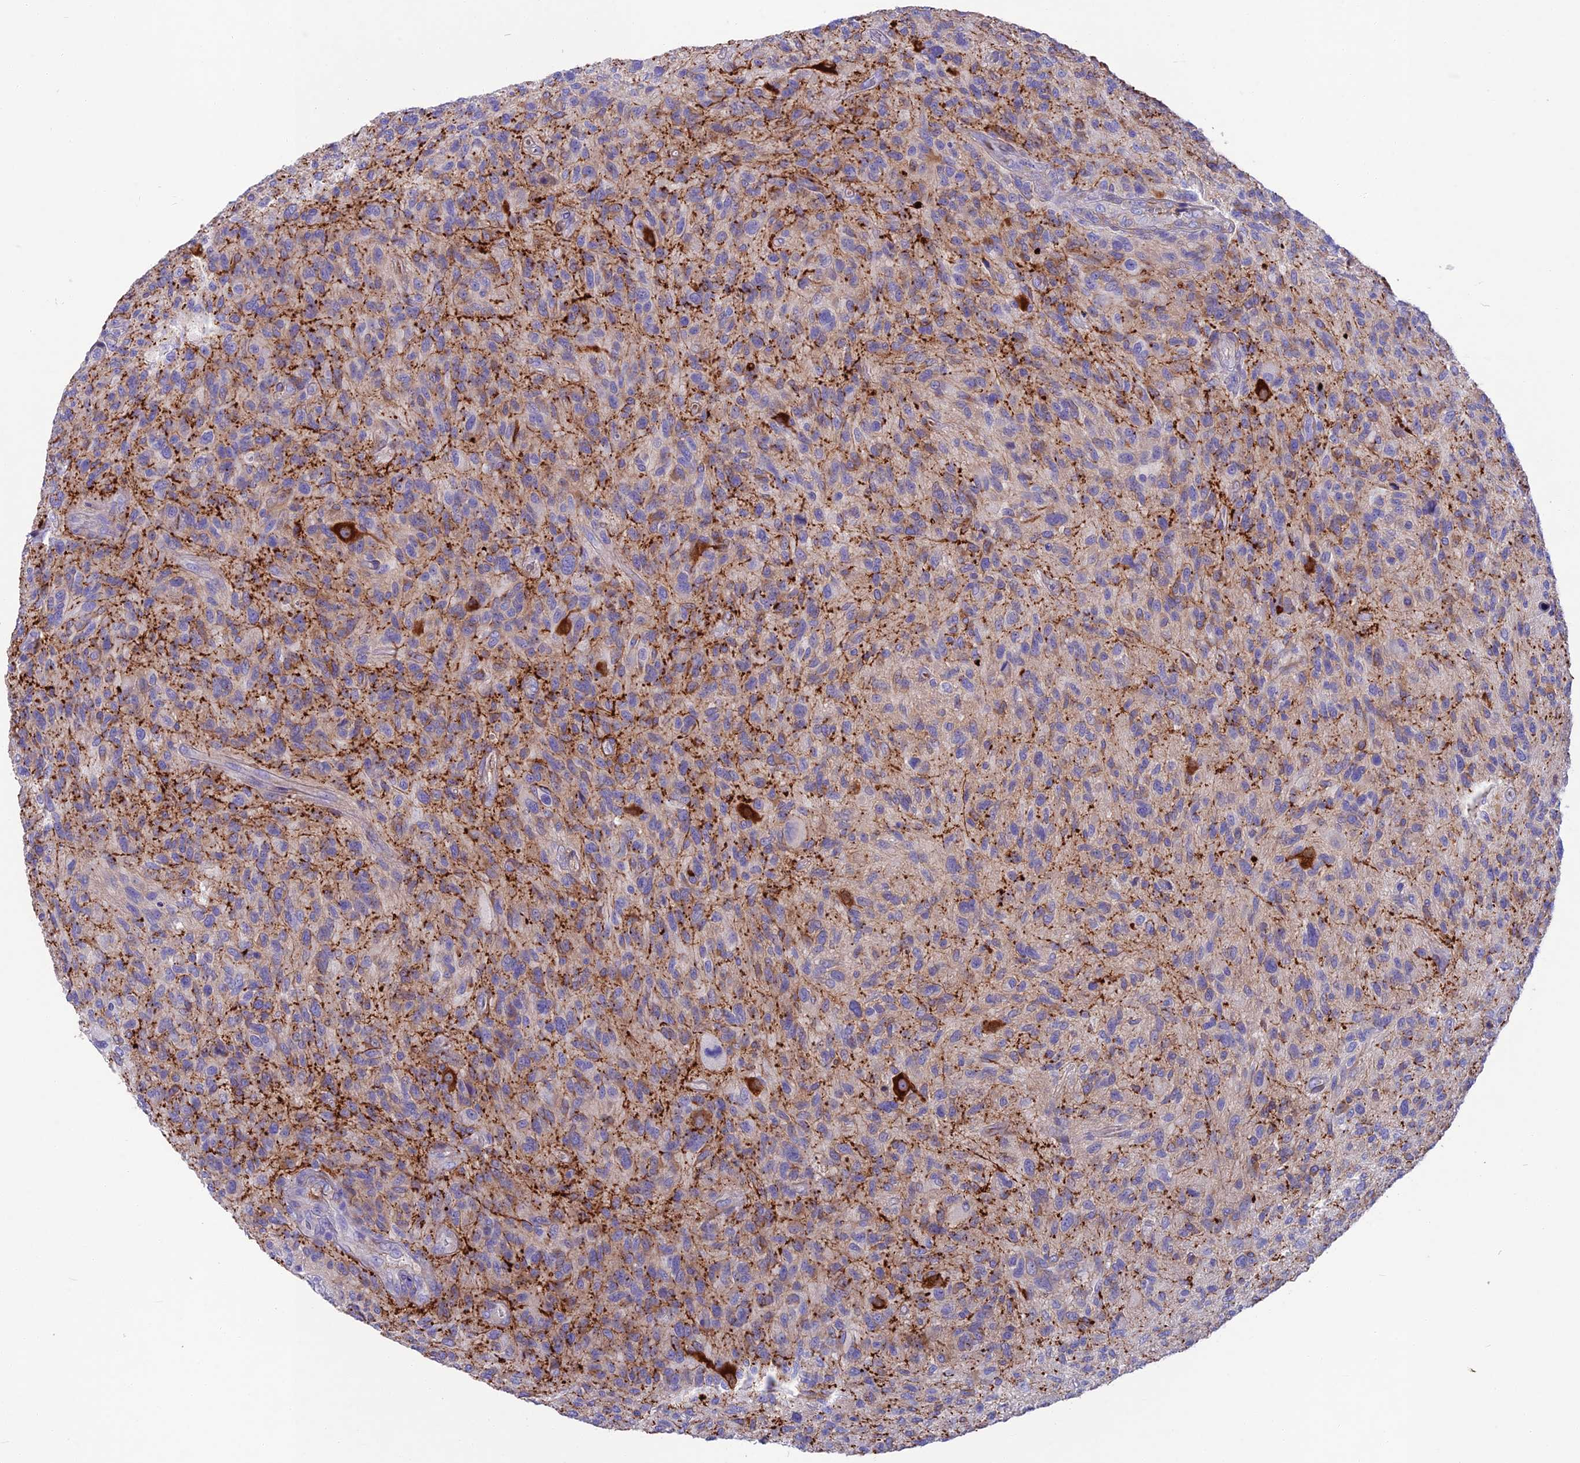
{"staining": {"intensity": "negative", "quantity": "none", "location": "none"}, "tissue": "glioma", "cell_type": "Tumor cells", "image_type": "cancer", "snomed": [{"axis": "morphology", "description": "Glioma, malignant, High grade"}, {"axis": "topography", "description": "Brain"}], "caption": "A micrograph of human glioma is negative for staining in tumor cells.", "gene": "SNAP91", "patient": {"sex": "male", "age": 47}}